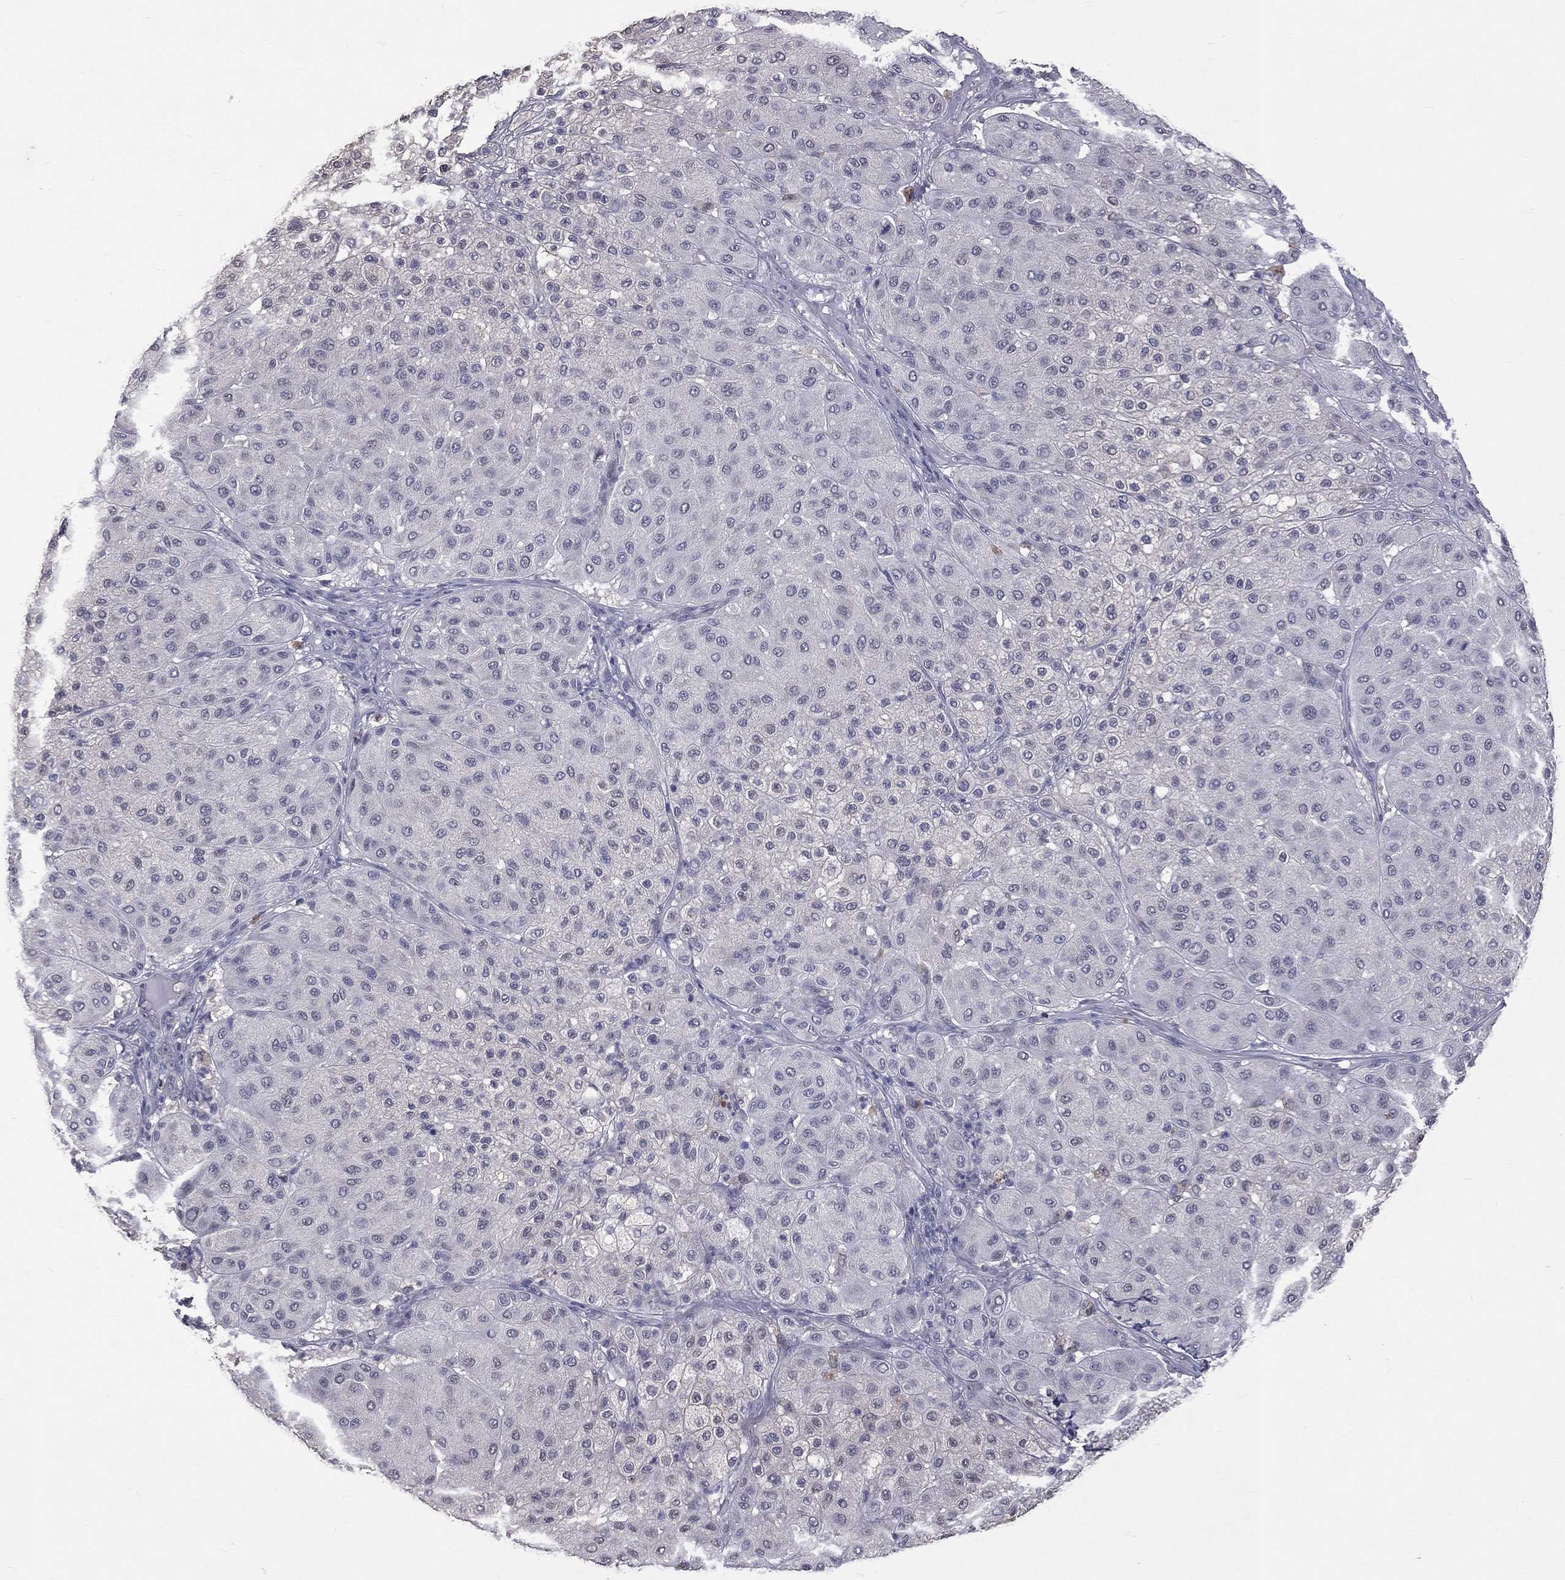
{"staining": {"intensity": "negative", "quantity": "none", "location": "none"}, "tissue": "melanoma", "cell_type": "Tumor cells", "image_type": "cancer", "snomed": [{"axis": "morphology", "description": "Malignant melanoma, Metastatic site"}, {"axis": "topography", "description": "Smooth muscle"}], "caption": "DAB immunohistochemical staining of human malignant melanoma (metastatic site) displays no significant staining in tumor cells.", "gene": "DSG4", "patient": {"sex": "male", "age": 41}}